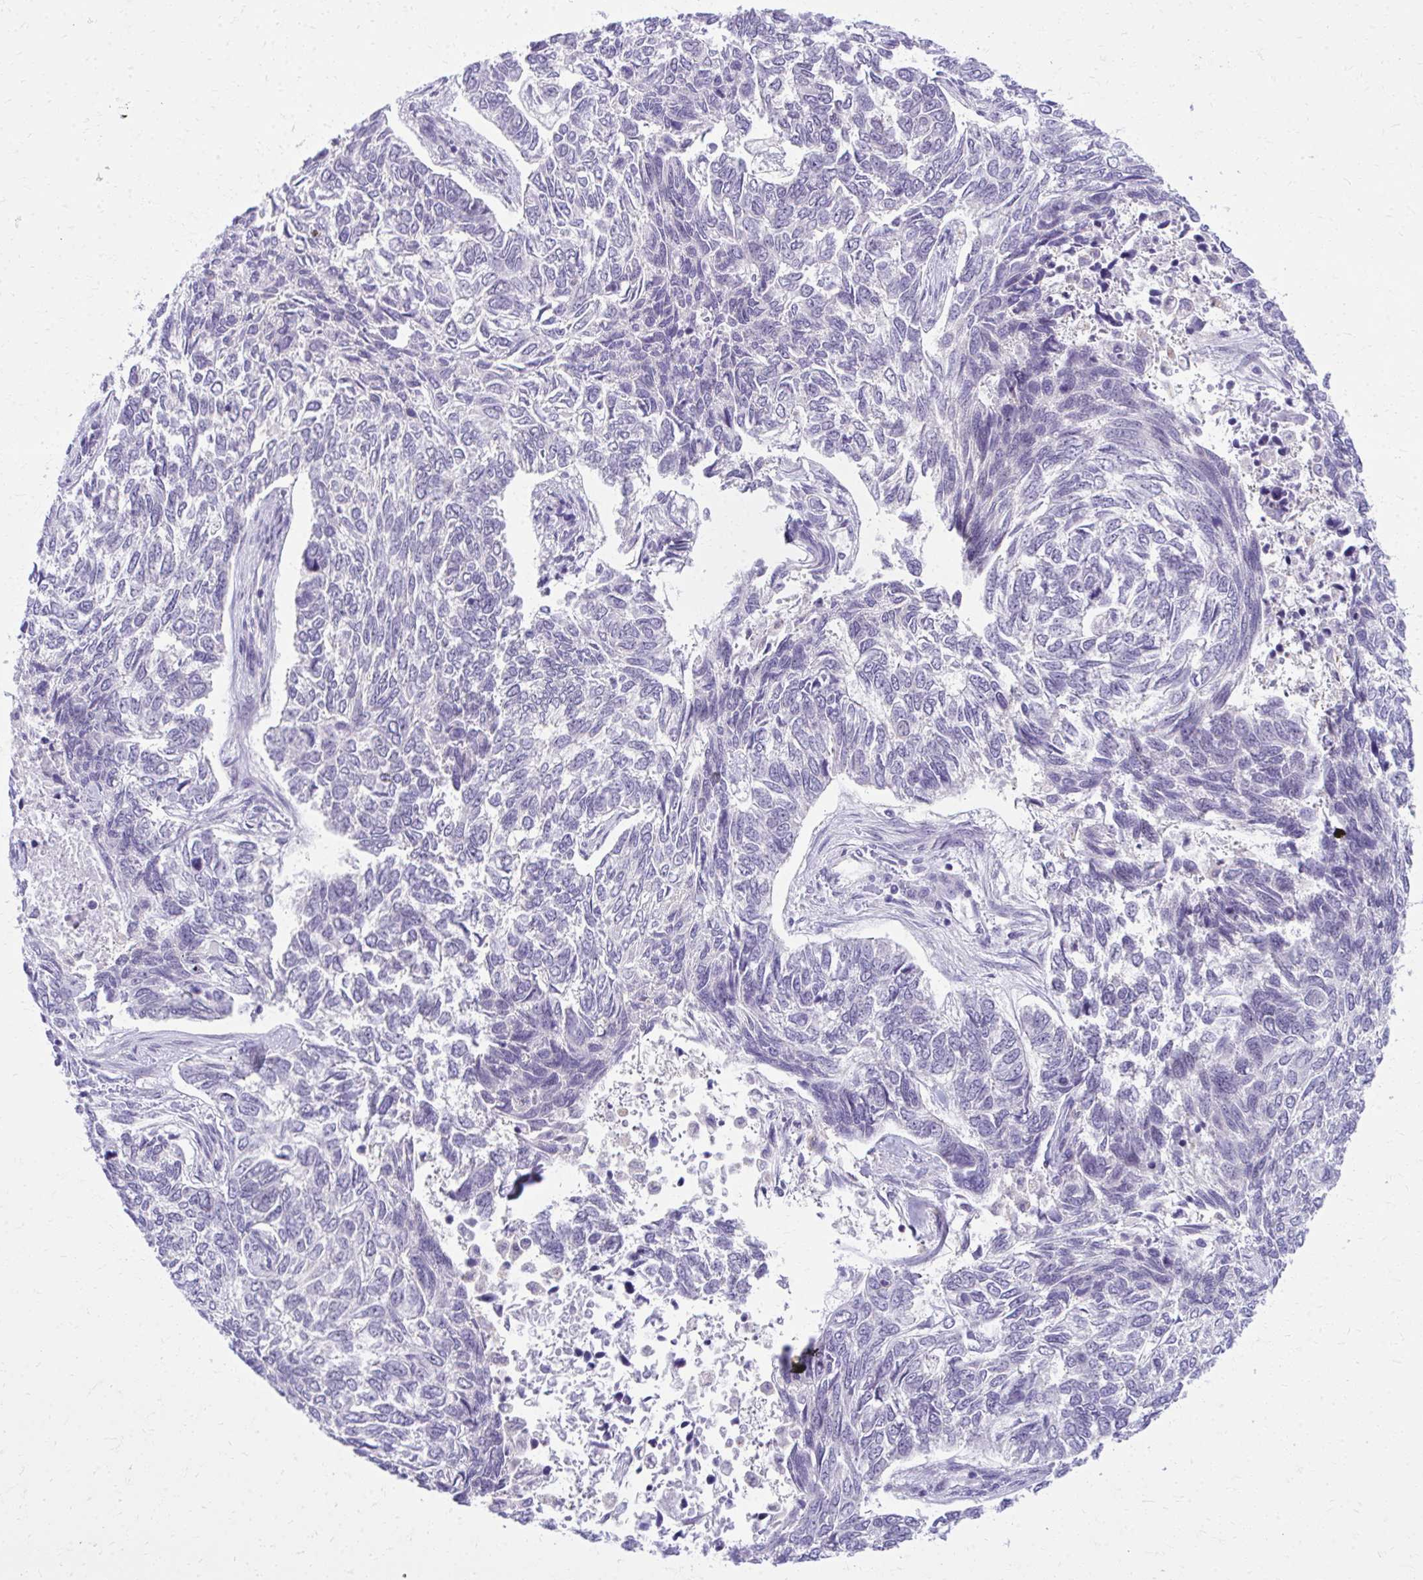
{"staining": {"intensity": "negative", "quantity": "none", "location": "none"}, "tissue": "skin cancer", "cell_type": "Tumor cells", "image_type": "cancer", "snomed": [{"axis": "morphology", "description": "Basal cell carcinoma"}, {"axis": "topography", "description": "Skin"}], "caption": "Tumor cells show no significant positivity in basal cell carcinoma (skin).", "gene": "MAF1", "patient": {"sex": "female", "age": 65}}